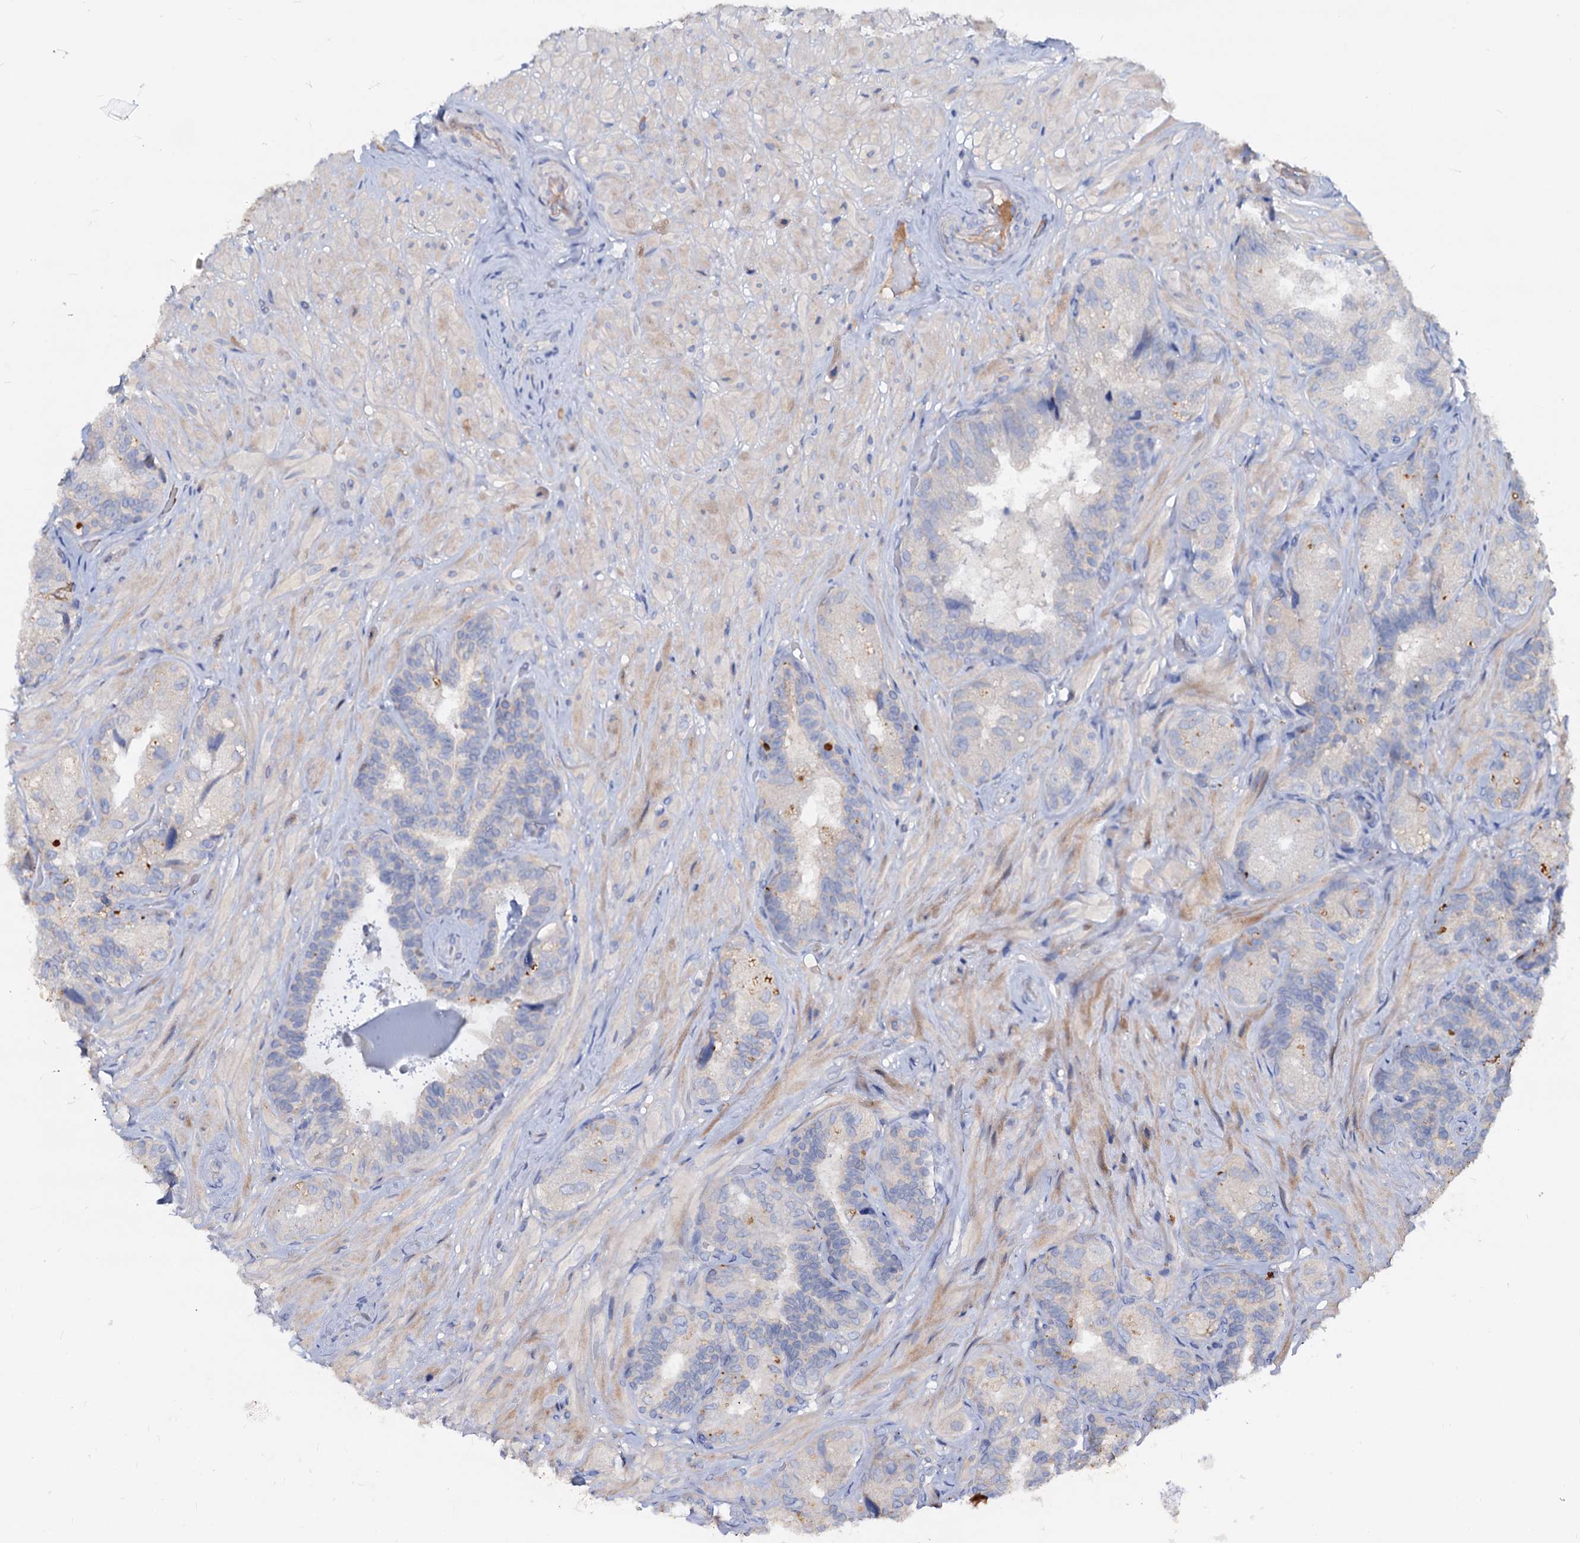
{"staining": {"intensity": "negative", "quantity": "none", "location": "none"}, "tissue": "seminal vesicle", "cell_type": "Glandular cells", "image_type": "normal", "snomed": [{"axis": "morphology", "description": "Normal tissue, NOS"}, {"axis": "topography", "description": "Prostate and seminal vesicle, NOS"}, {"axis": "topography", "description": "Prostate"}, {"axis": "topography", "description": "Seminal veicle"}], "caption": "Immunohistochemical staining of normal human seminal vesicle demonstrates no significant positivity in glandular cells. (DAB (3,3'-diaminobenzidine) IHC, high magnification).", "gene": "ACY3", "patient": {"sex": "male", "age": 67}}